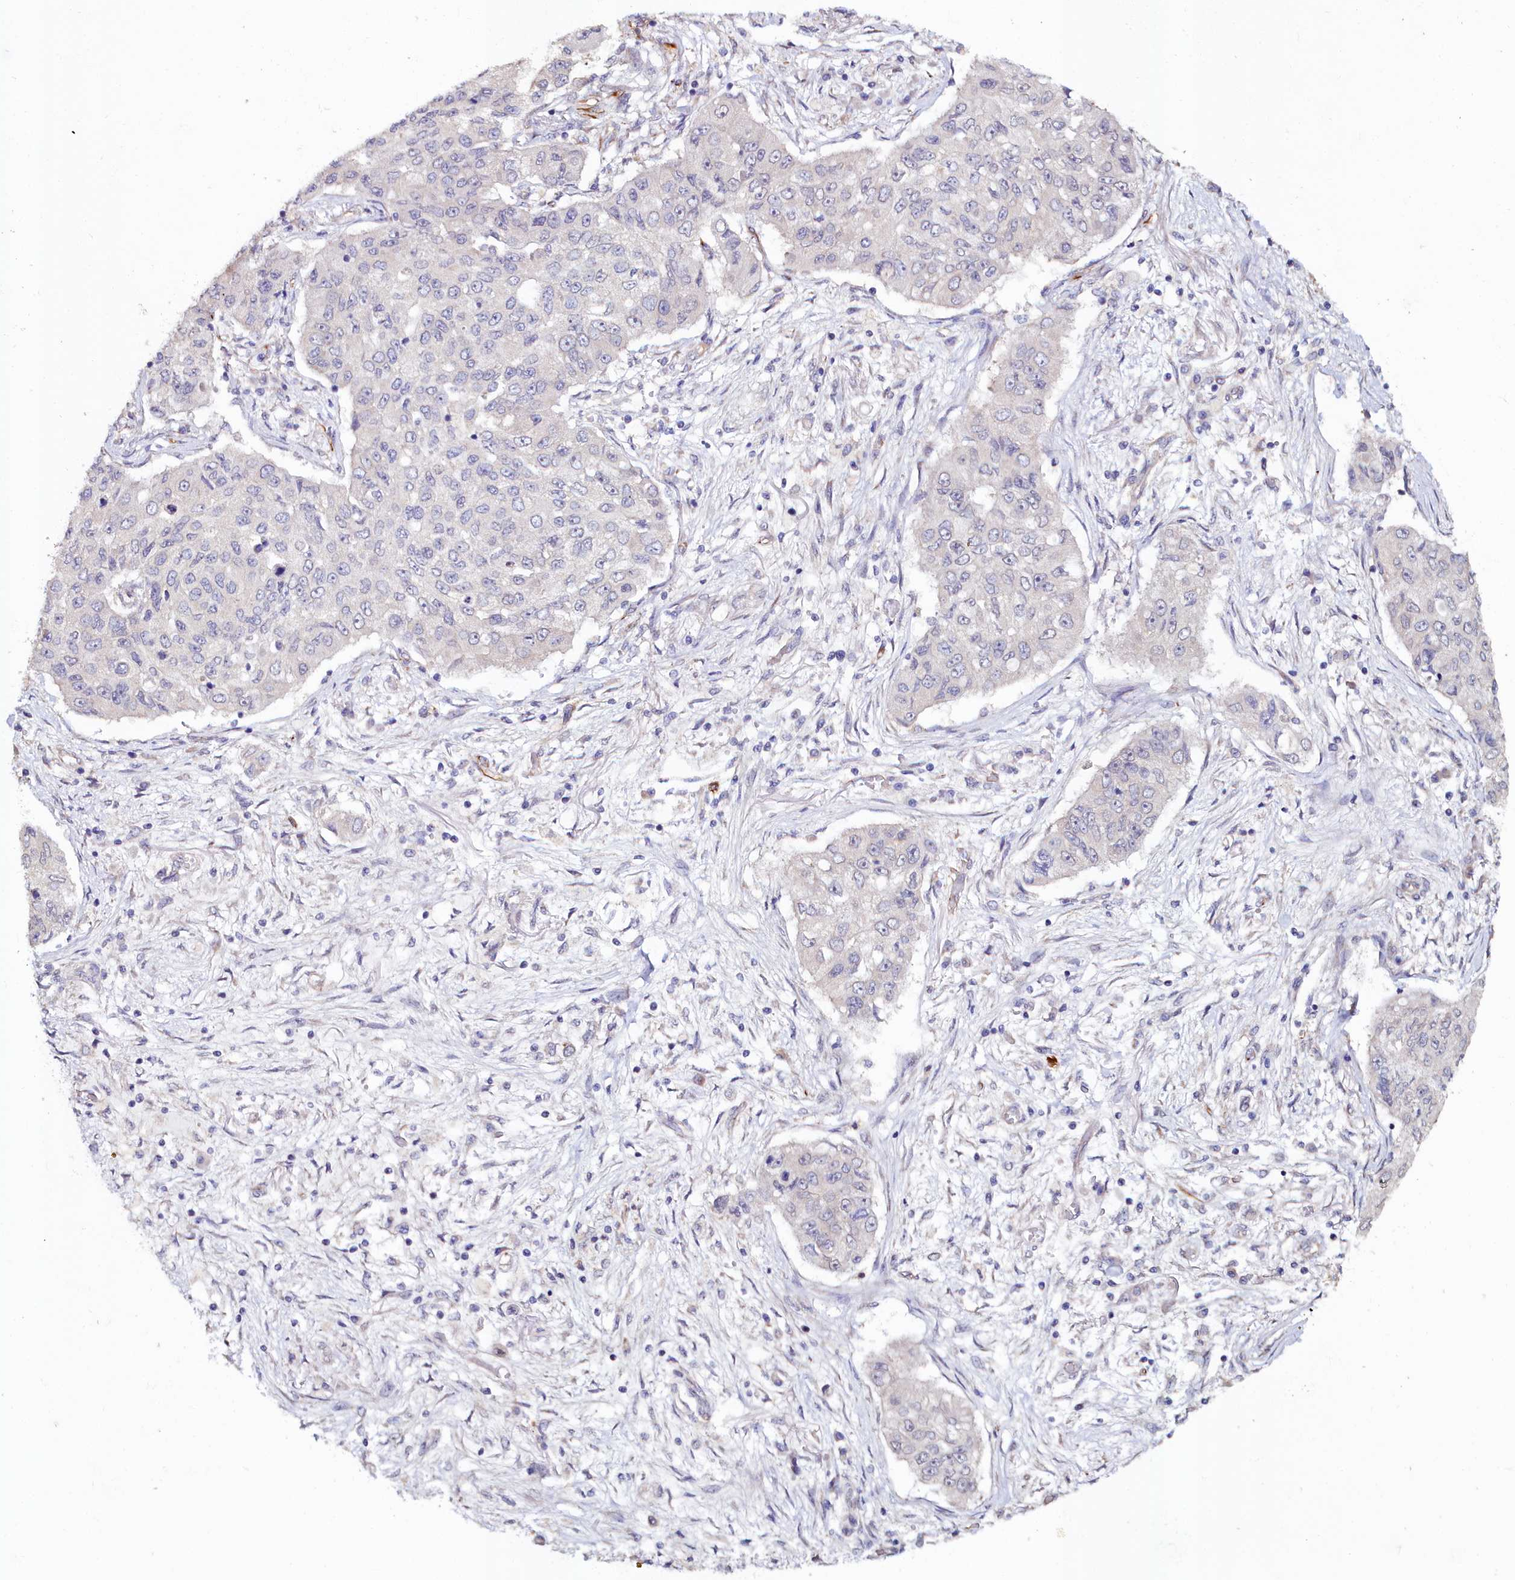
{"staining": {"intensity": "negative", "quantity": "none", "location": "none"}, "tissue": "lung cancer", "cell_type": "Tumor cells", "image_type": "cancer", "snomed": [{"axis": "morphology", "description": "Squamous cell carcinoma, NOS"}, {"axis": "topography", "description": "Lung"}], "caption": "Immunohistochemical staining of lung cancer reveals no significant staining in tumor cells.", "gene": "C4orf19", "patient": {"sex": "male", "age": 74}}